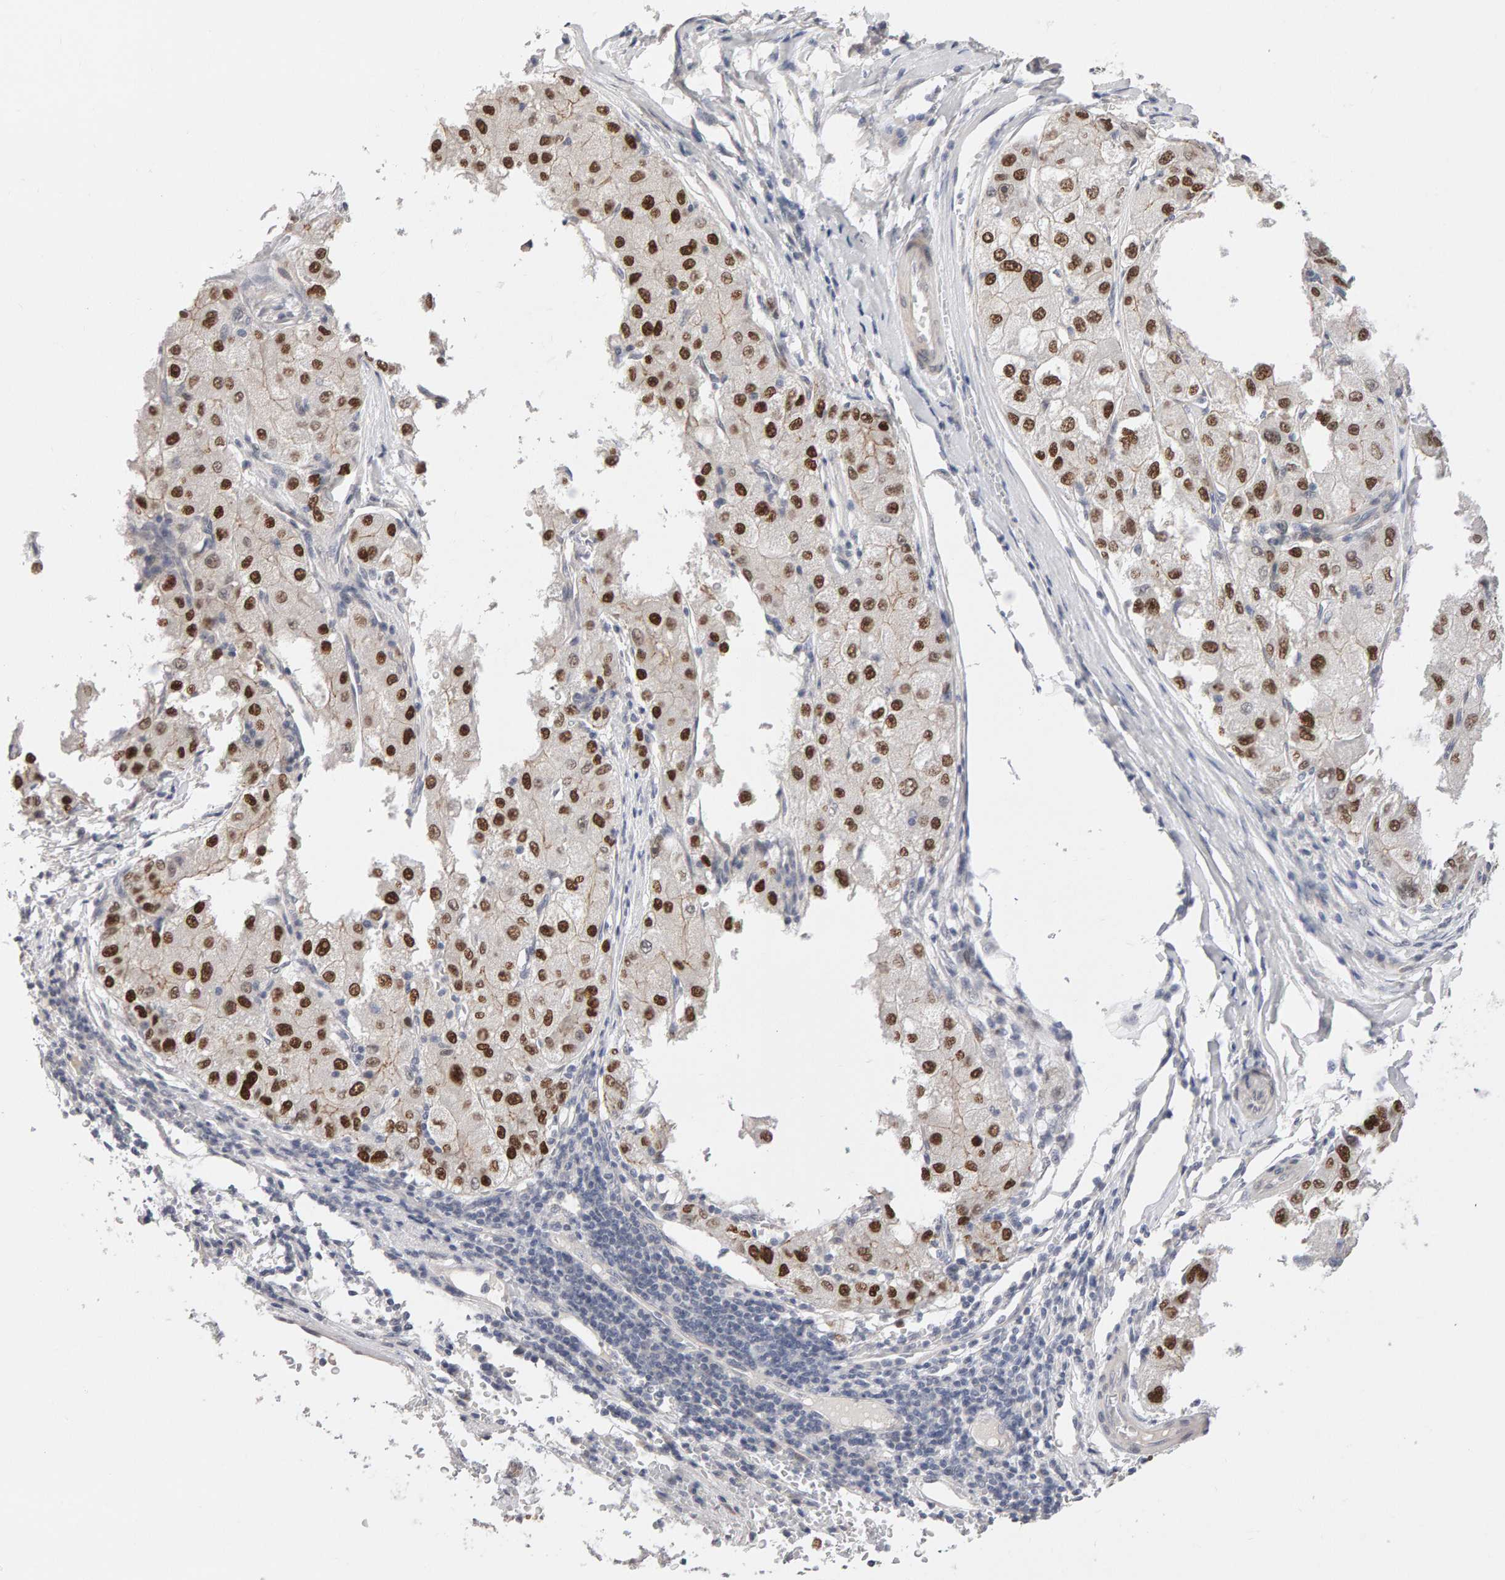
{"staining": {"intensity": "strong", "quantity": ">75%", "location": "nuclear"}, "tissue": "liver cancer", "cell_type": "Tumor cells", "image_type": "cancer", "snomed": [{"axis": "morphology", "description": "Carcinoma, Hepatocellular, NOS"}, {"axis": "topography", "description": "Liver"}], "caption": "Immunohistochemistry (DAB) staining of human liver cancer (hepatocellular carcinoma) reveals strong nuclear protein positivity in approximately >75% of tumor cells.", "gene": "HNF4A", "patient": {"sex": "male", "age": 80}}